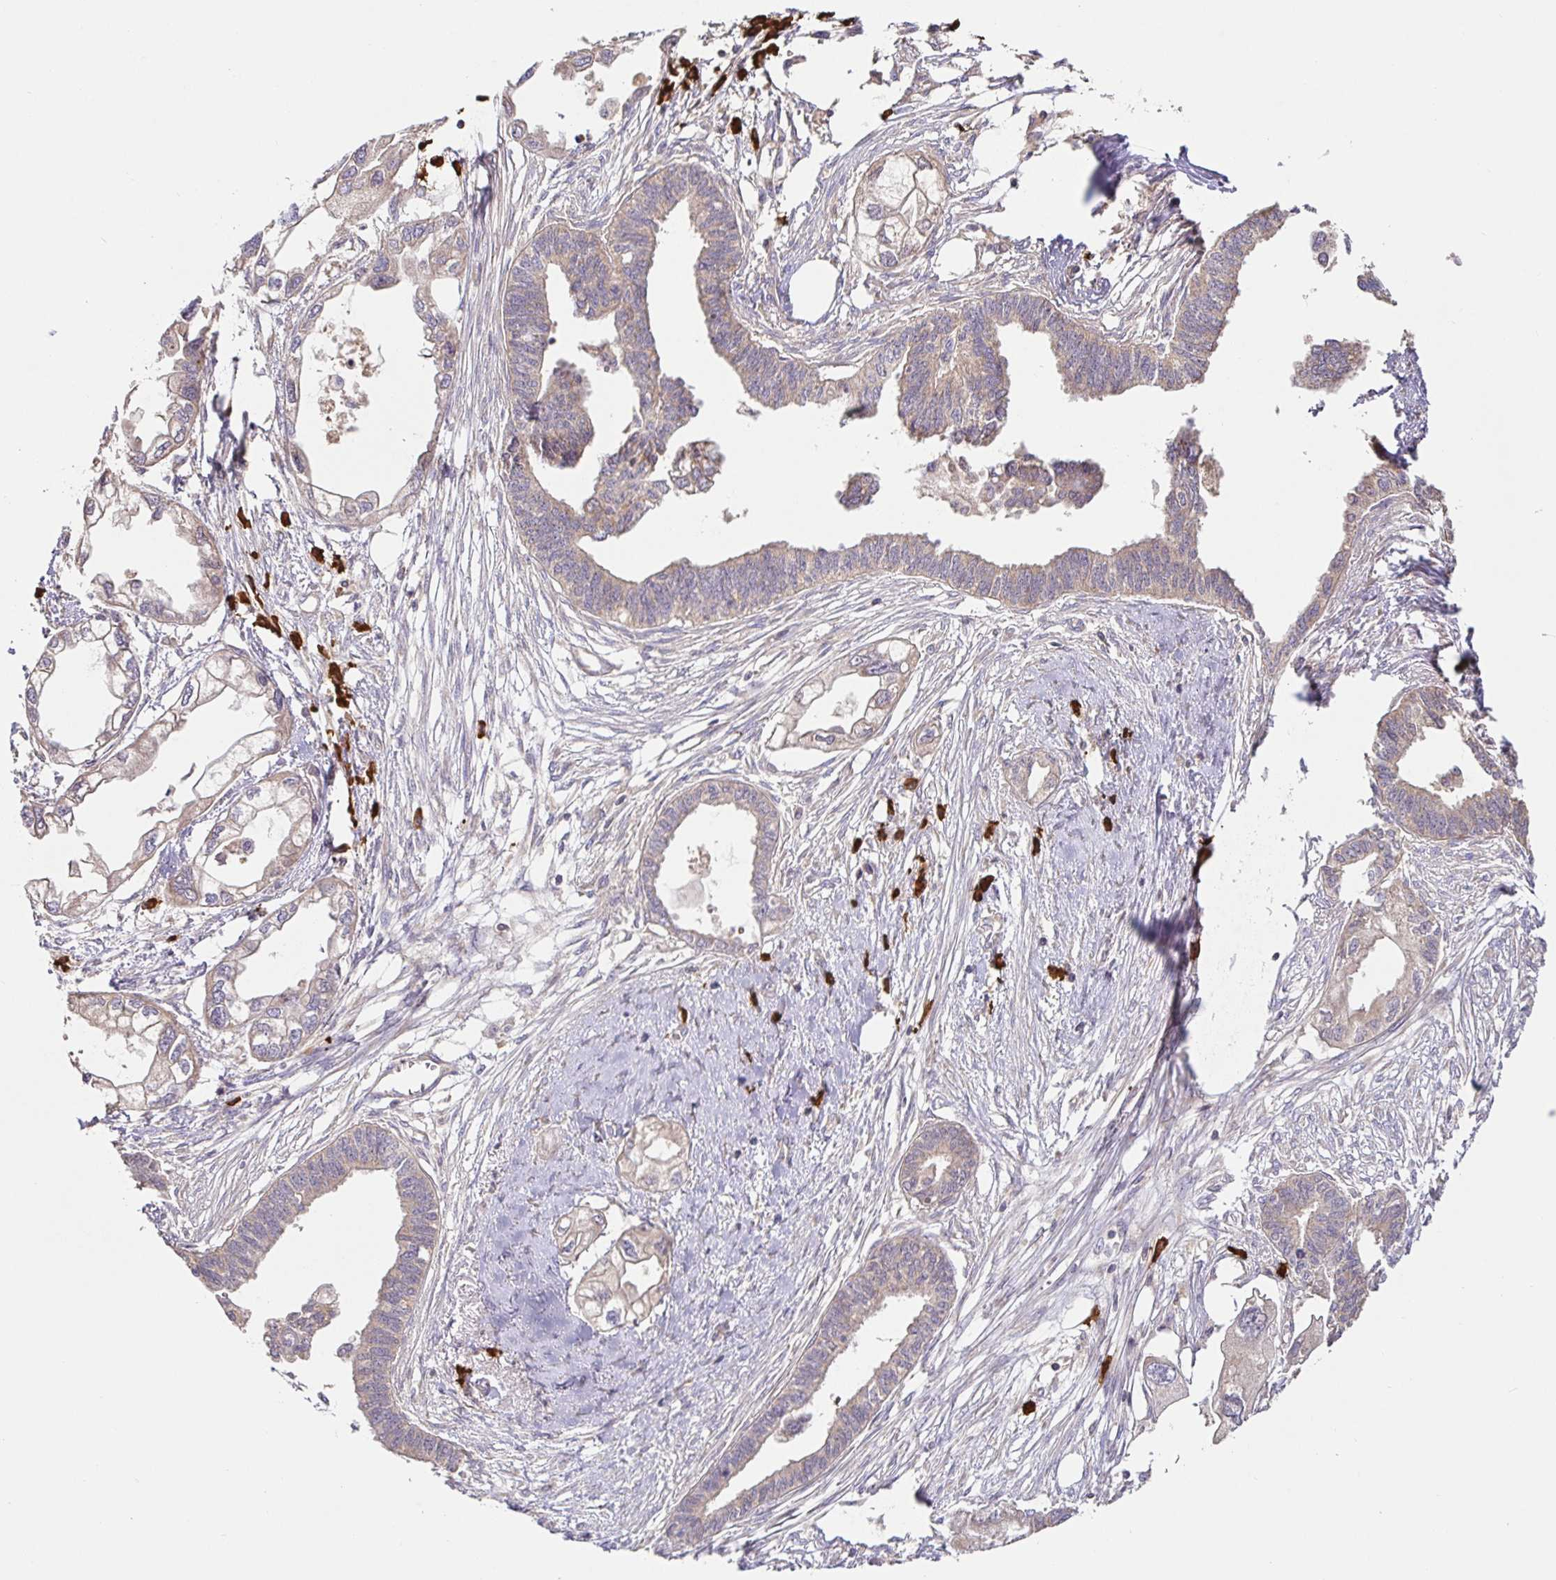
{"staining": {"intensity": "negative", "quantity": "none", "location": "none"}, "tissue": "endometrial cancer", "cell_type": "Tumor cells", "image_type": "cancer", "snomed": [{"axis": "morphology", "description": "Adenocarcinoma, NOS"}, {"axis": "morphology", "description": "Adenocarcinoma, metastatic, NOS"}, {"axis": "topography", "description": "Adipose tissue"}, {"axis": "topography", "description": "Endometrium"}], "caption": "Immunohistochemistry (IHC) of endometrial cancer shows no positivity in tumor cells. (DAB immunohistochemistry (IHC), high magnification).", "gene": "HAGH", "patient": {"sex": "female", "age": 67}}